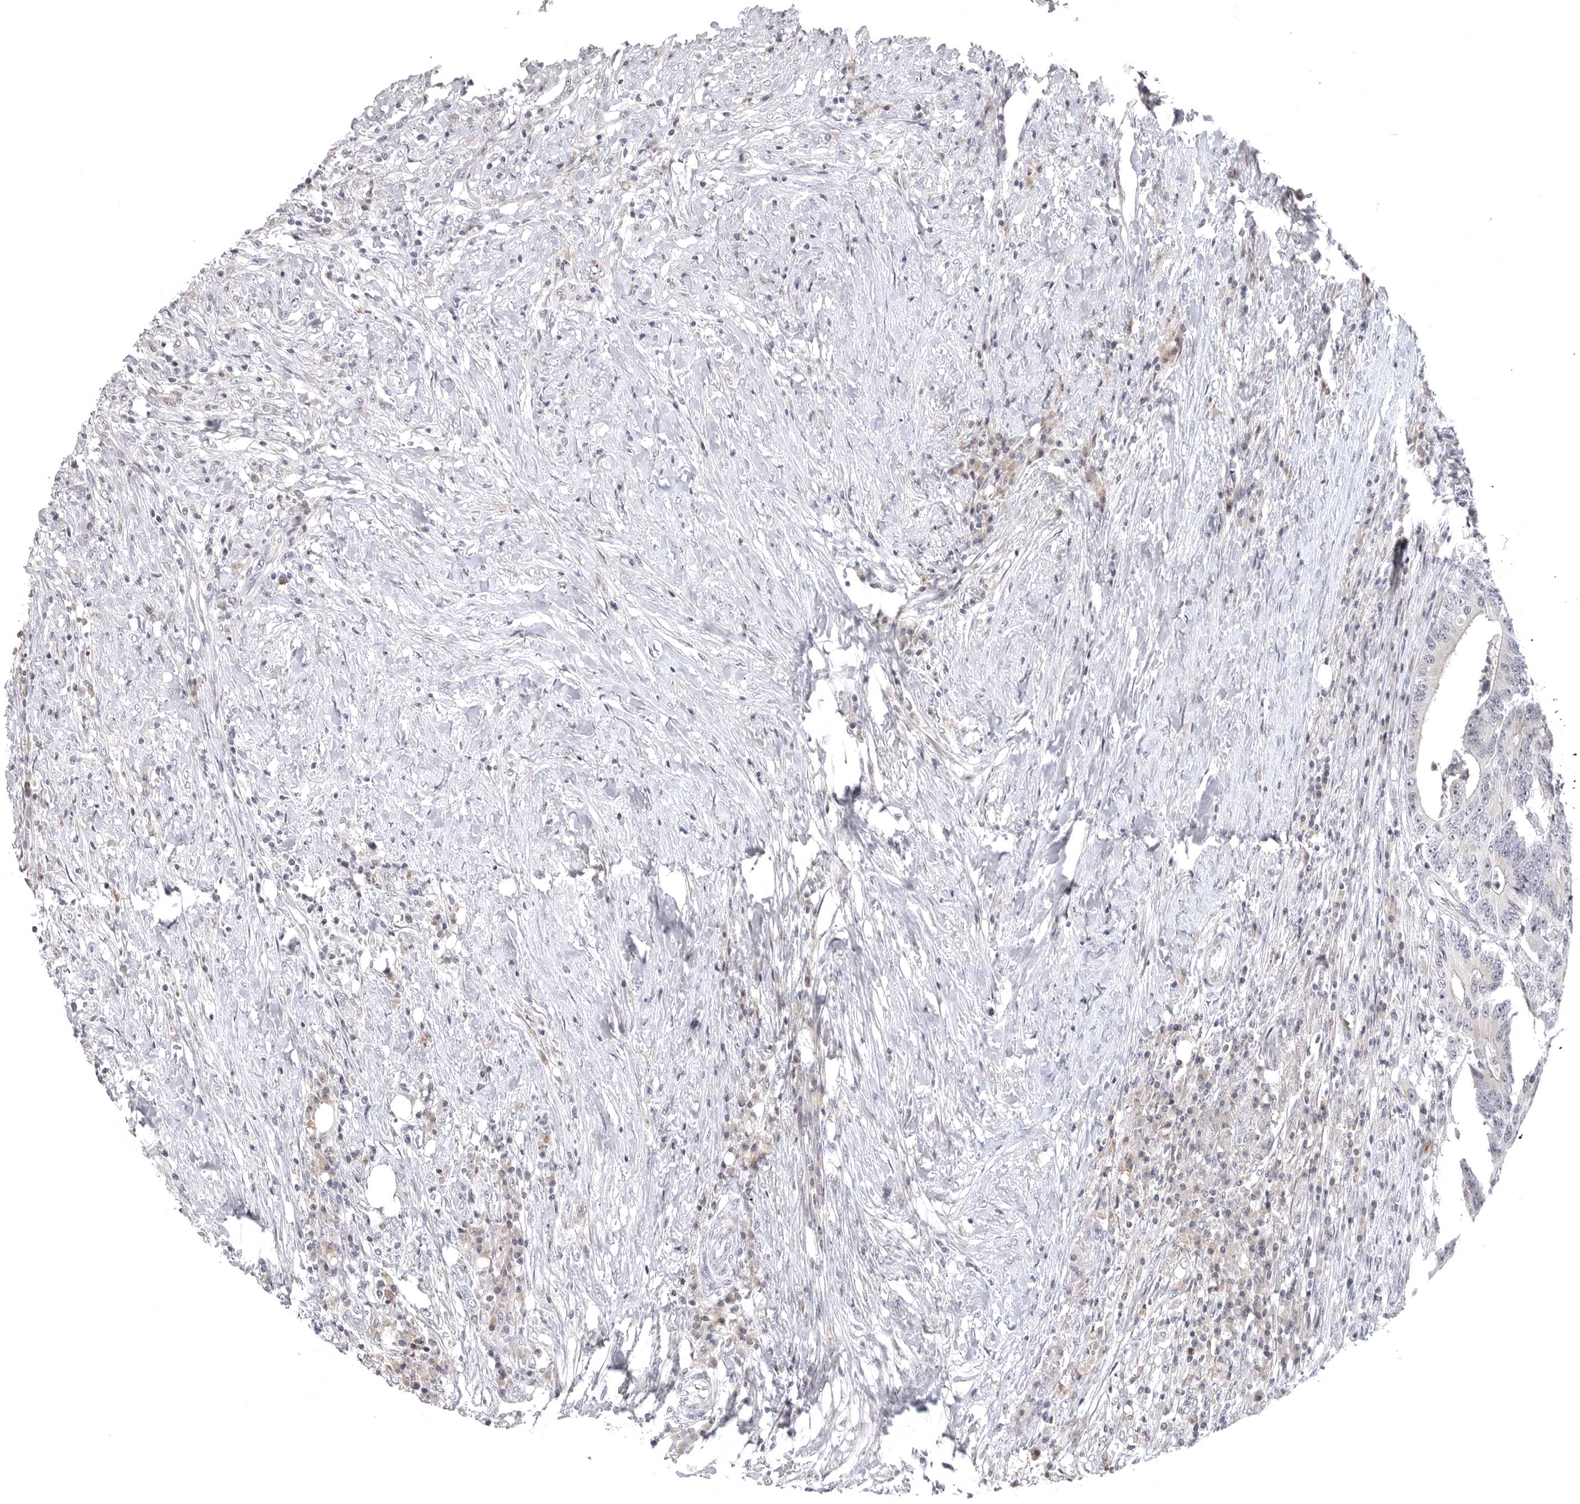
{"staining": {"intensity": "negative", "quantity": "none", "location": "none"}, "tissue": "colorectal cancer", "cell_type": "Tumor cells", "image_type": "cancer", "snomed": [{"axis": "morphology", "description": "Adenocarcinoma, NOS"}, {"axis": "topography", "description": "Colon"}], "caption": "There is no significant staining in tumor cells of colorectal cancer.", "gene": "CD300LD", "patient": {"sex": "male", "age": 83}}